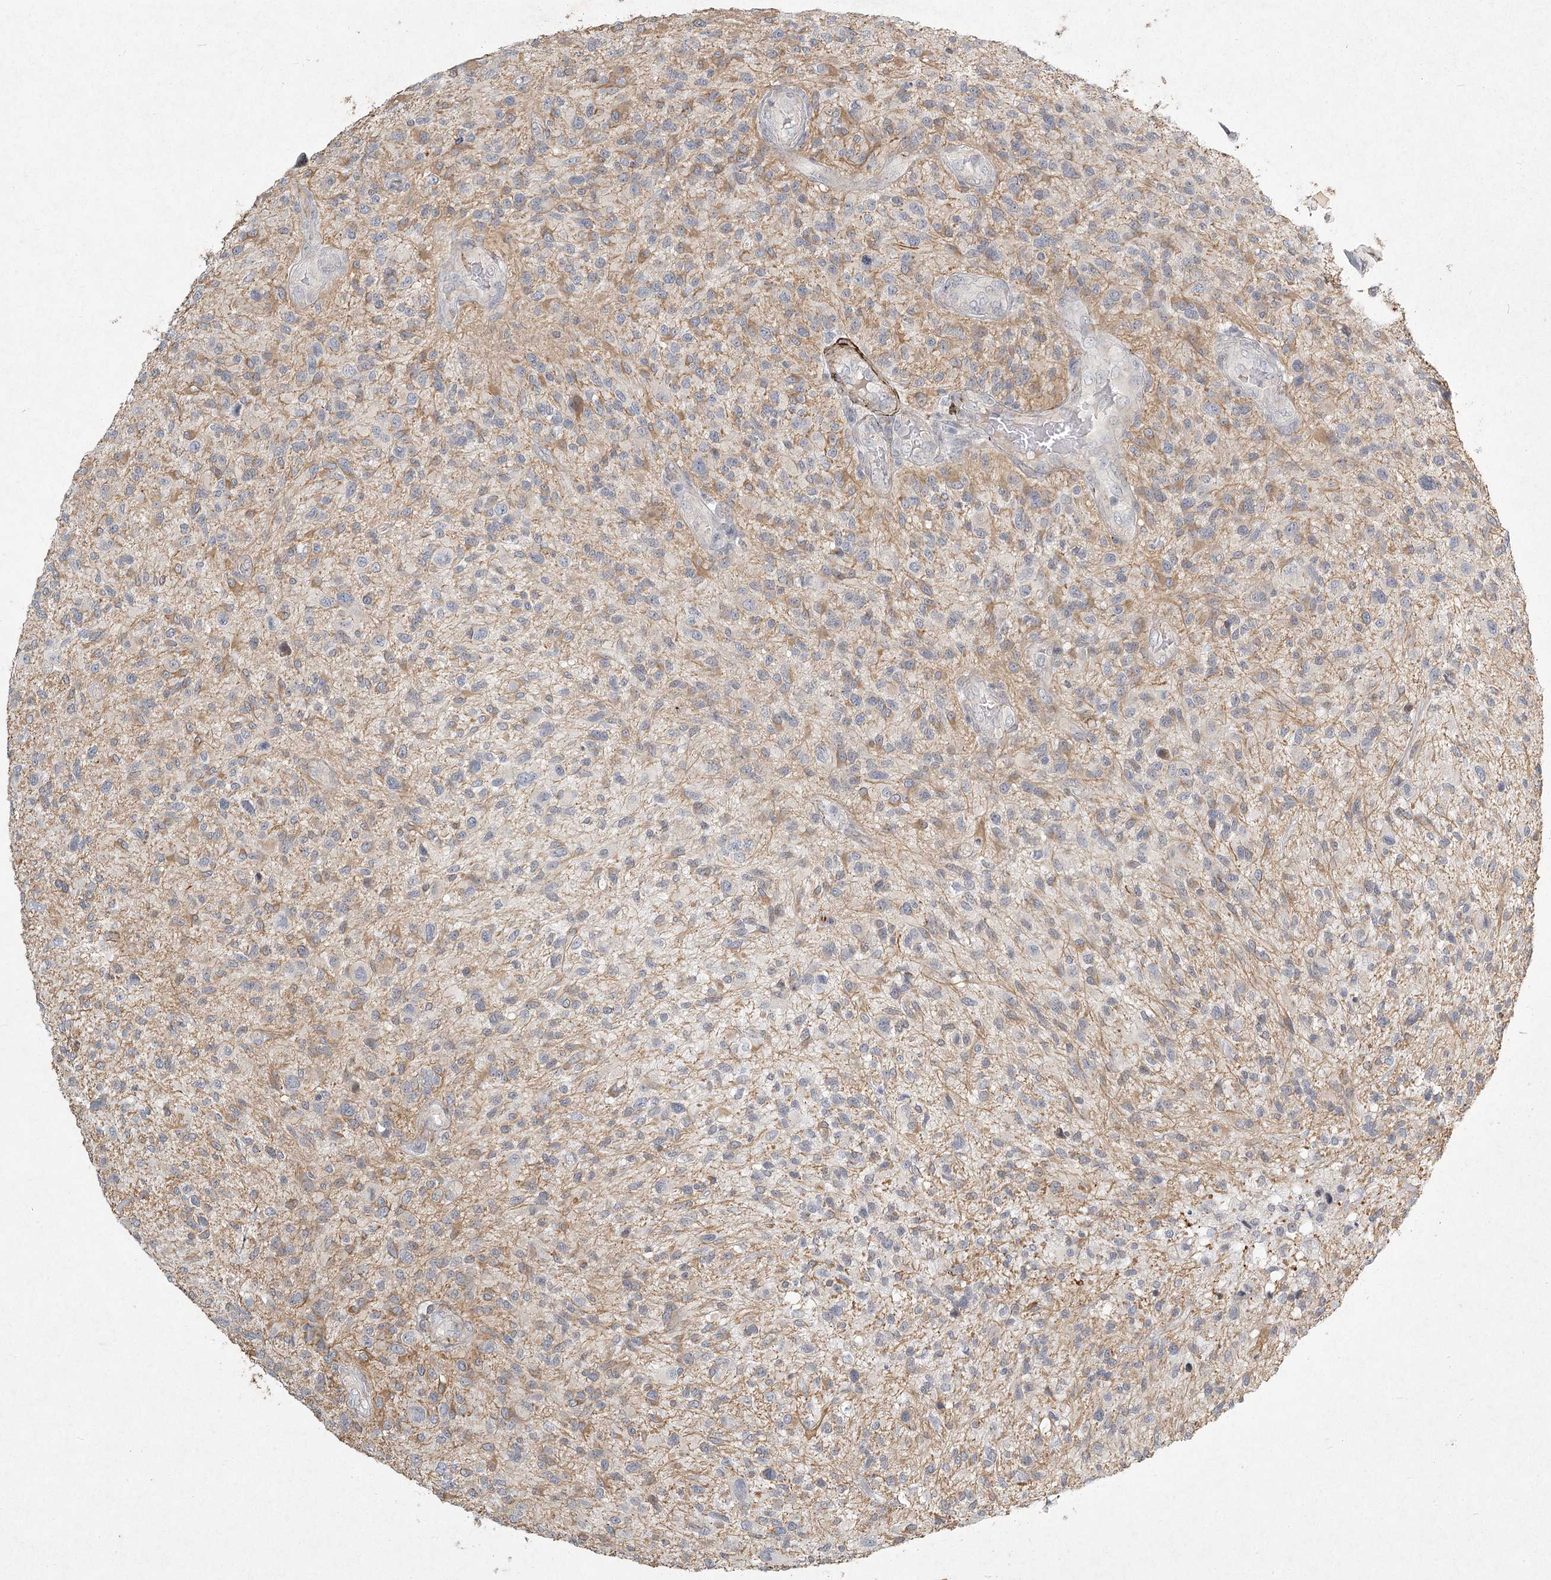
{"staining": {"intensity": "weak", "quantity": "<25%", "location": "cytoplasmic/membranous"}, "tissue": "glioma", "cell_type": "Tumor cells", "image_type": "cancer", "snomed": [{"axis": "morphology", "description": "Glioma, malignant, High grade"}, {"axis": "topography", "description": "Brain"}], "caption": "Glioma was stained to show a protein in brown. There is no significant staining in tumor cells.", "gene": "MEPE", "patient": {"sex": "male", "age": 47}}